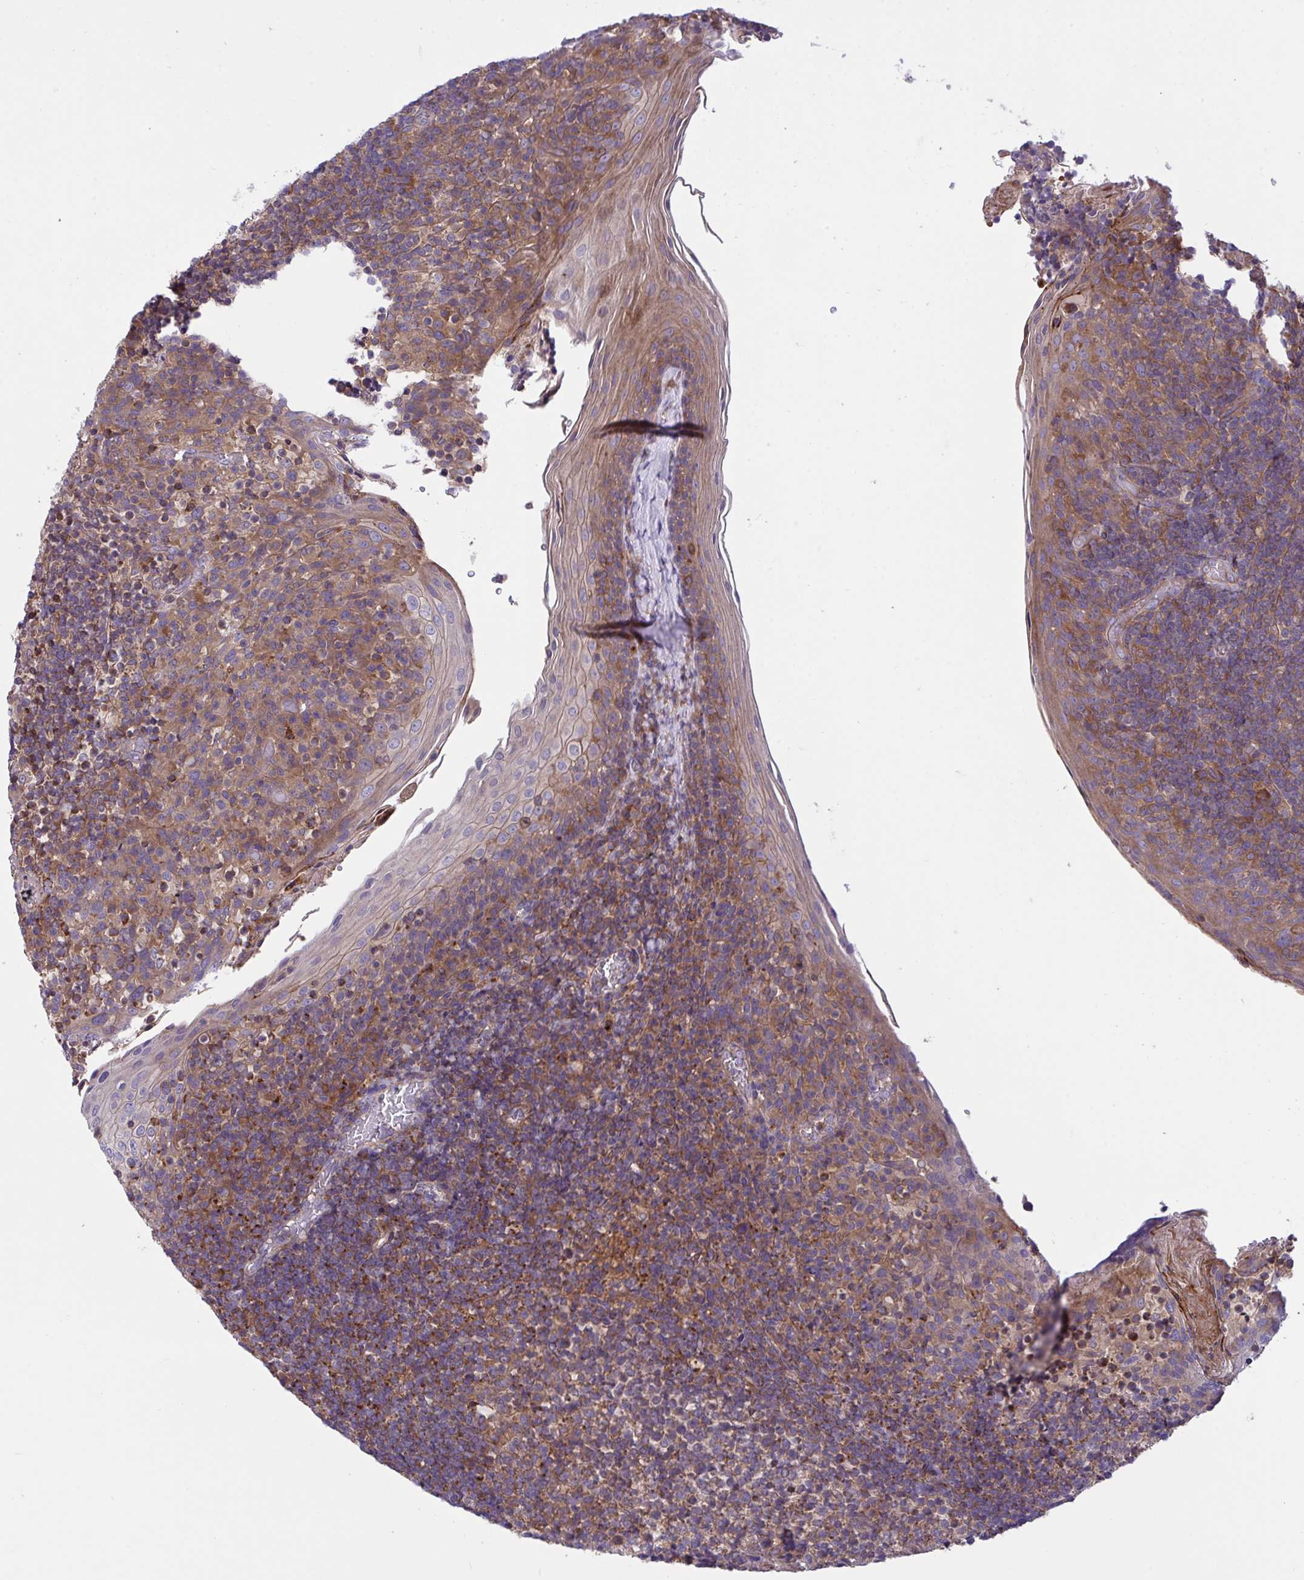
{"staining": {"intensity": "weak", "quantity": "25%-75%", "location": "cytoplasmic/membranous"}, "tissue": "tonsil", "cell_type": "Germinal center cells", "image_type": "normal", "snomed": [{"axis": "morphology", "description": "Normal tissue, NOS"}, {"axis": "topography", "description": "Tonsil"}], "caption": "This histopathology image demonstrates benign tonsil stained with immunohistochemistry to label a protein in brown. The cytoplasmic/membranous of germinal center cells show weak positivity for the protein. Nuclei are counter-stained blue.", "gene": "GRB14", "patient": {"sex": "female", "age": 10}}